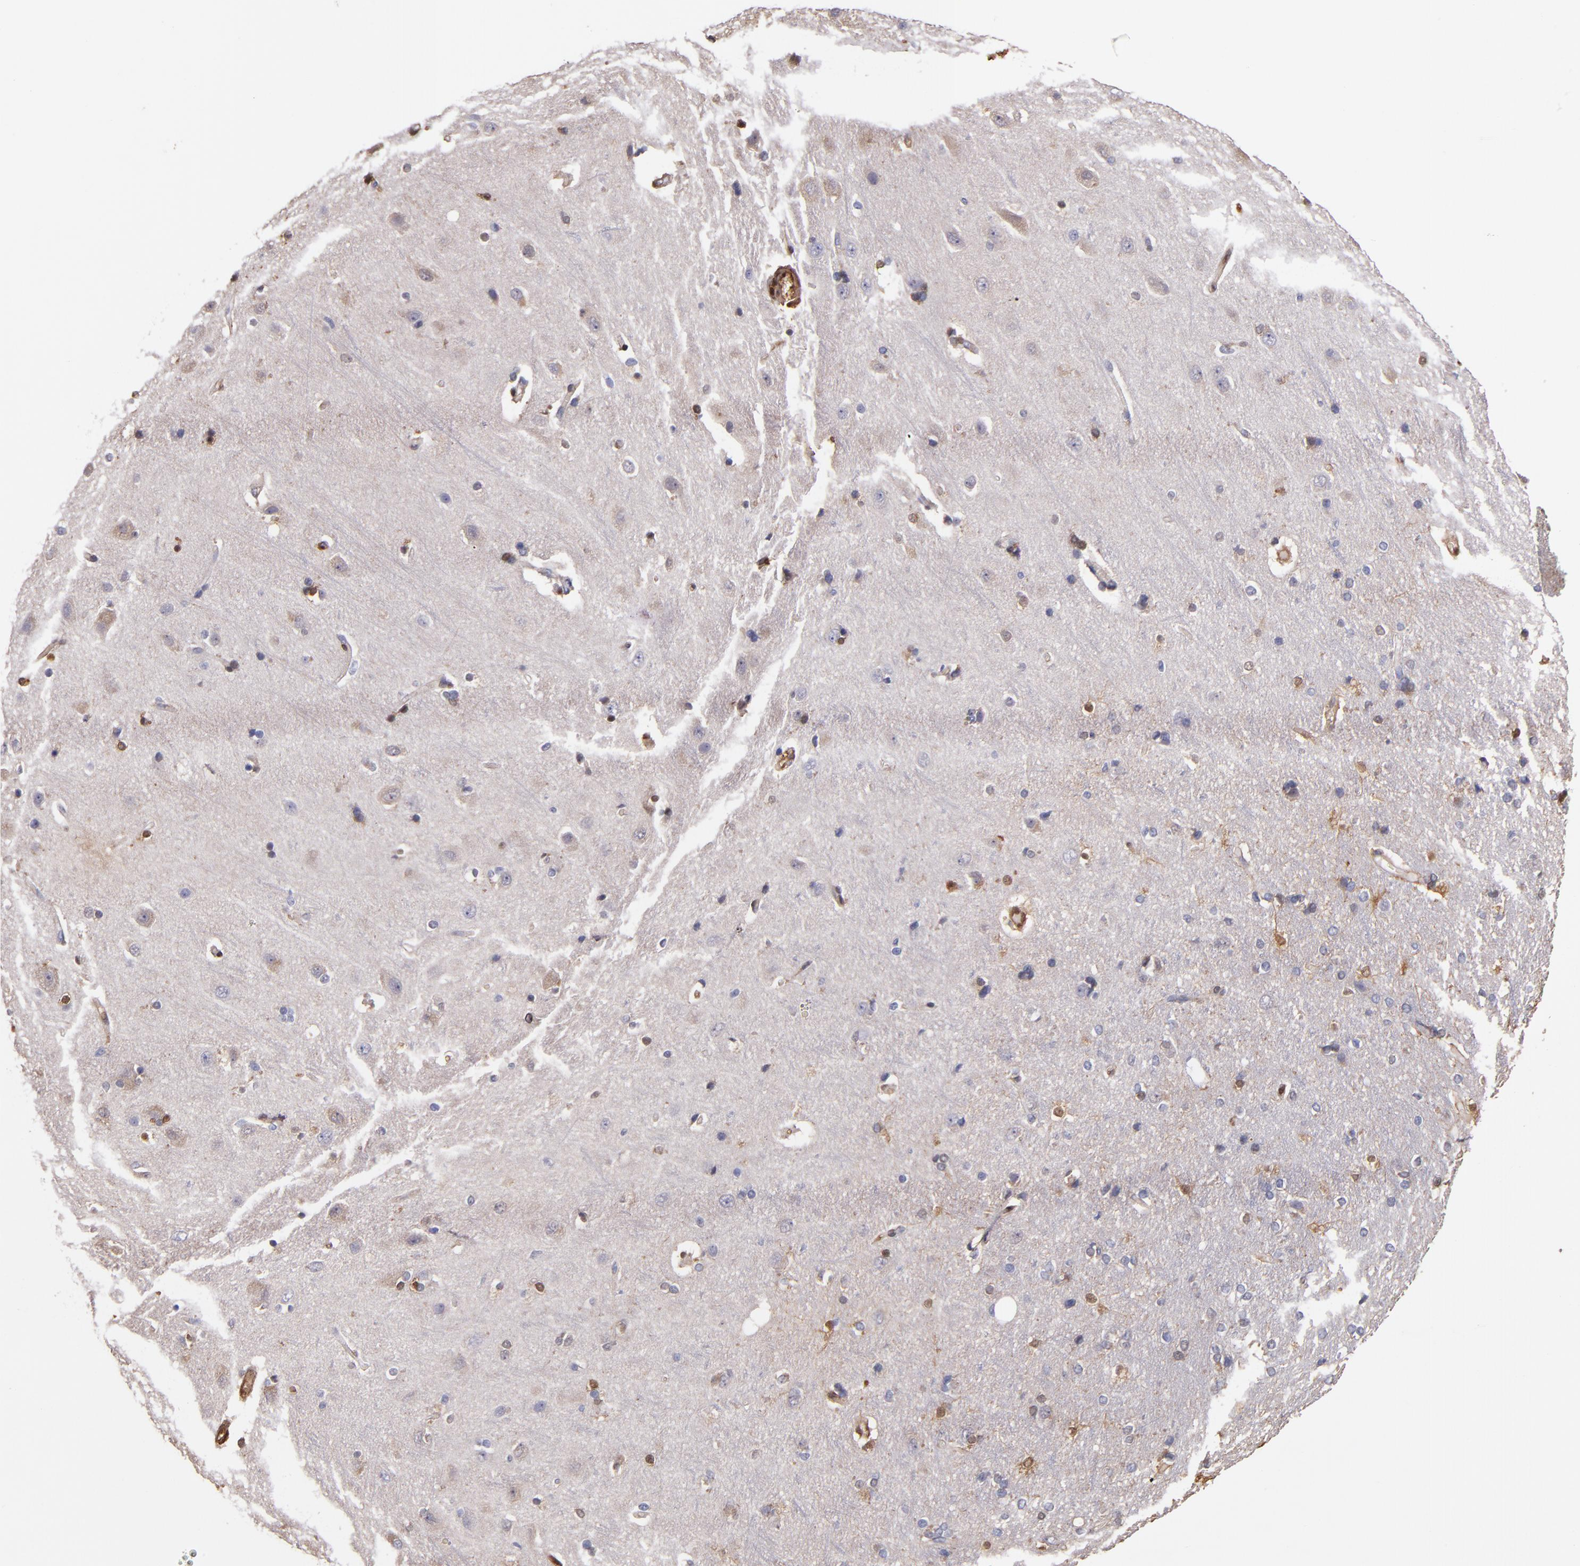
{"staining": {"intensity": "moderate", "quantity": "25%-75%", "location": "cytoplasmic/membranous,nuclear"}, "tissue": "cerebral cortex", "cell_type": "Endothelial cells", "image_type": "normal", "snomed": [{"axis": "morphology", "description": "Normal tissue, NOS"}, {"axis": "topography", "description": "Cerebral cortex"}], "caption": "Protein staining of benign cerebral cortex displays moderate cytoplasmic/membranous,nuclear staining in approximately 25%-75% of endothelial cells. The staining is performed using DAB (3,3'-diaminobenzidine) brown chromogen to label protein expression. The nuclei are counter-stained blue using hematoxylin.", "gene": "S100A6", "patient": {"sex": "female", "age": 54}}